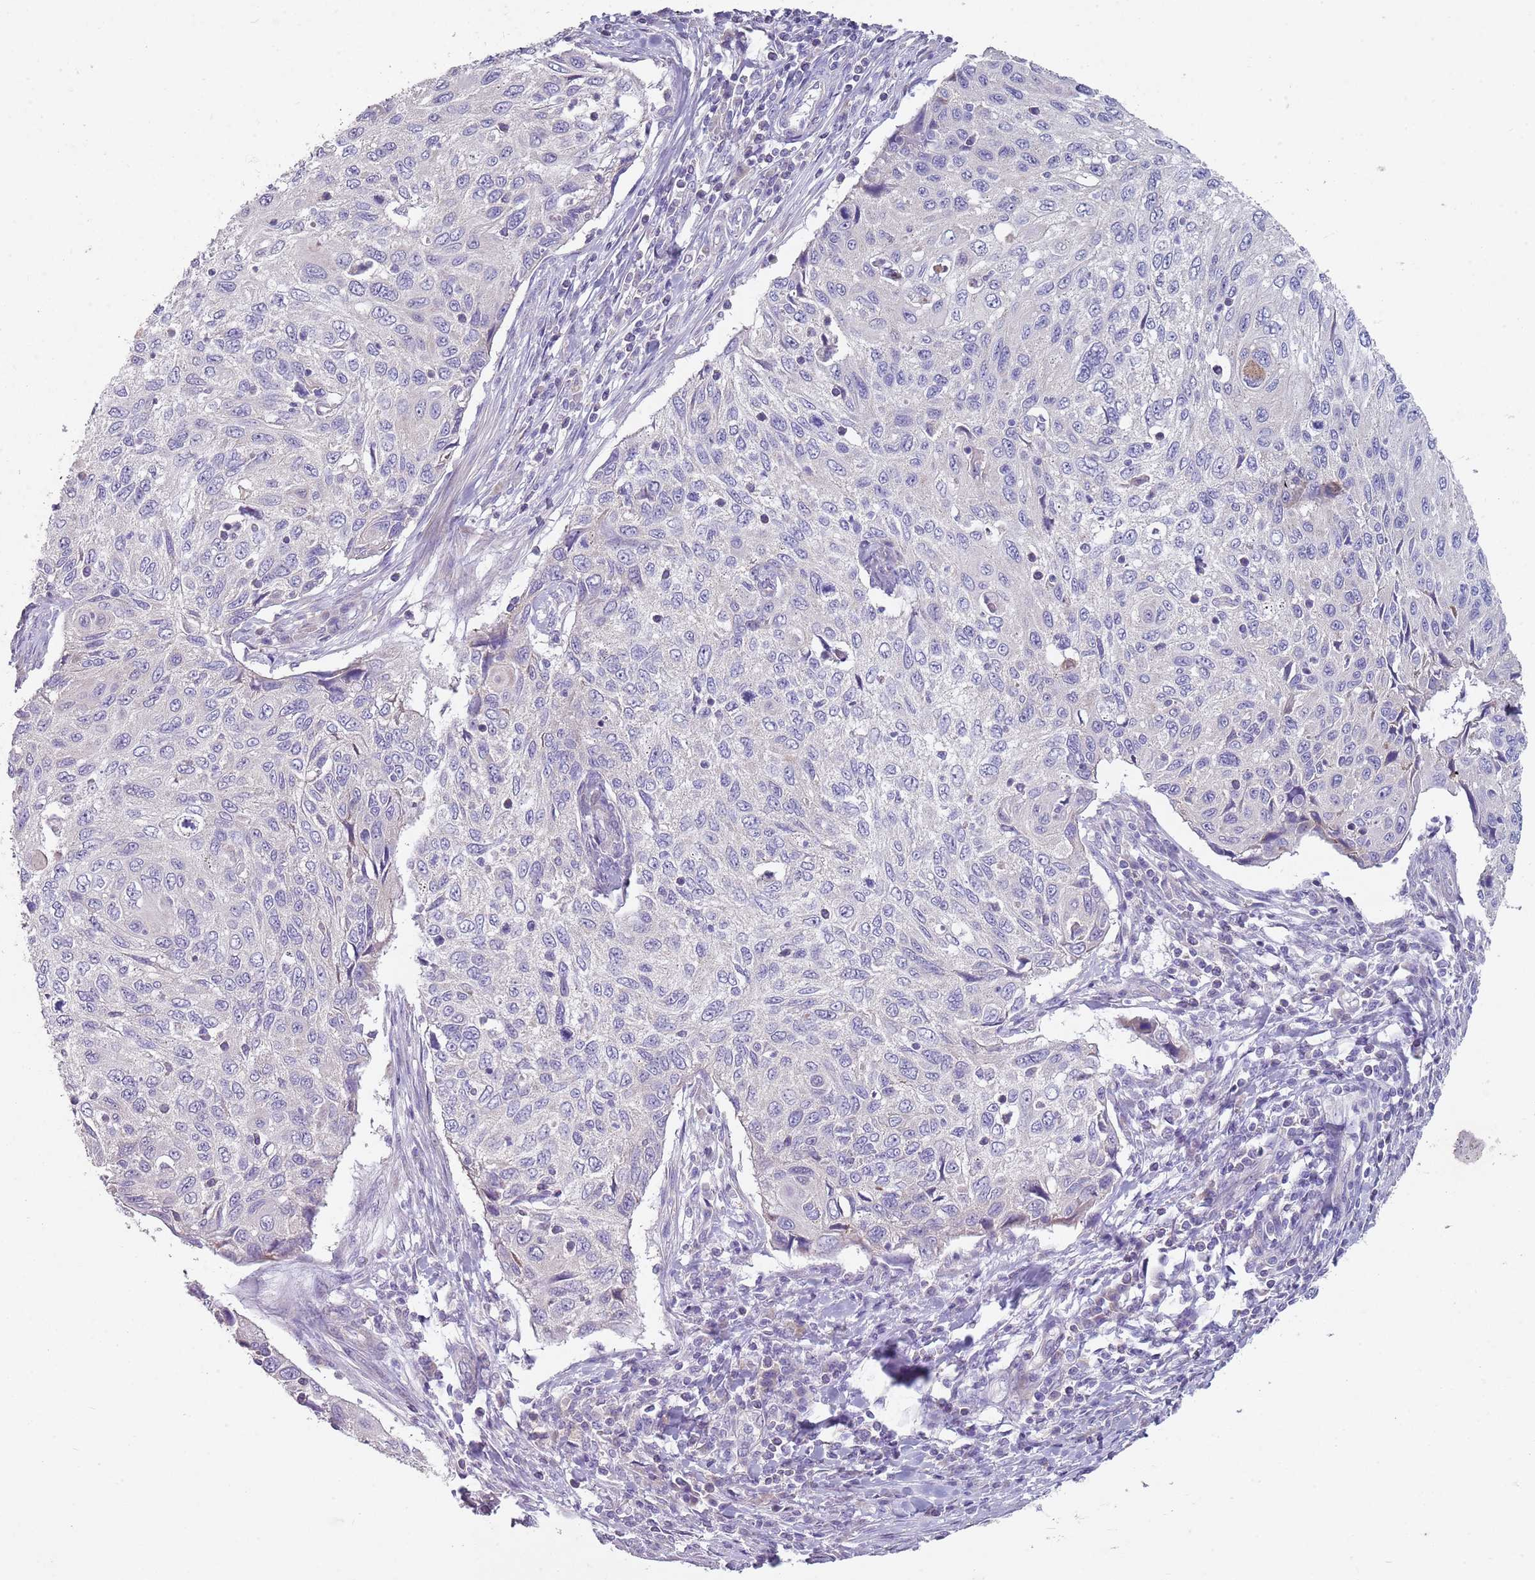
{"staining": {"intensity": "negative", "quantity": "none", "location": "none"}, "tissue": "cervical cancer", "cell_type": "Tumor cells", "image_type": "cancer", "snomed": [{"axis": "morphology", "description": "Squamous cell carcinoma, NOS"}, {"axis": "topography", "description": "Cervix"}], "caption": "The photomicrograph displays no significant staining in tumor cells of squamous cell carcinoma (cervical). Brightfield microscopy of immunohistochemistry stained with DAB (3,3'-diaminobenzidine) (brown) and hematoxylin (blue), captured at high magnification.", "gene": "ZNF583", "patient": {"sex": "female", "age": 70}}